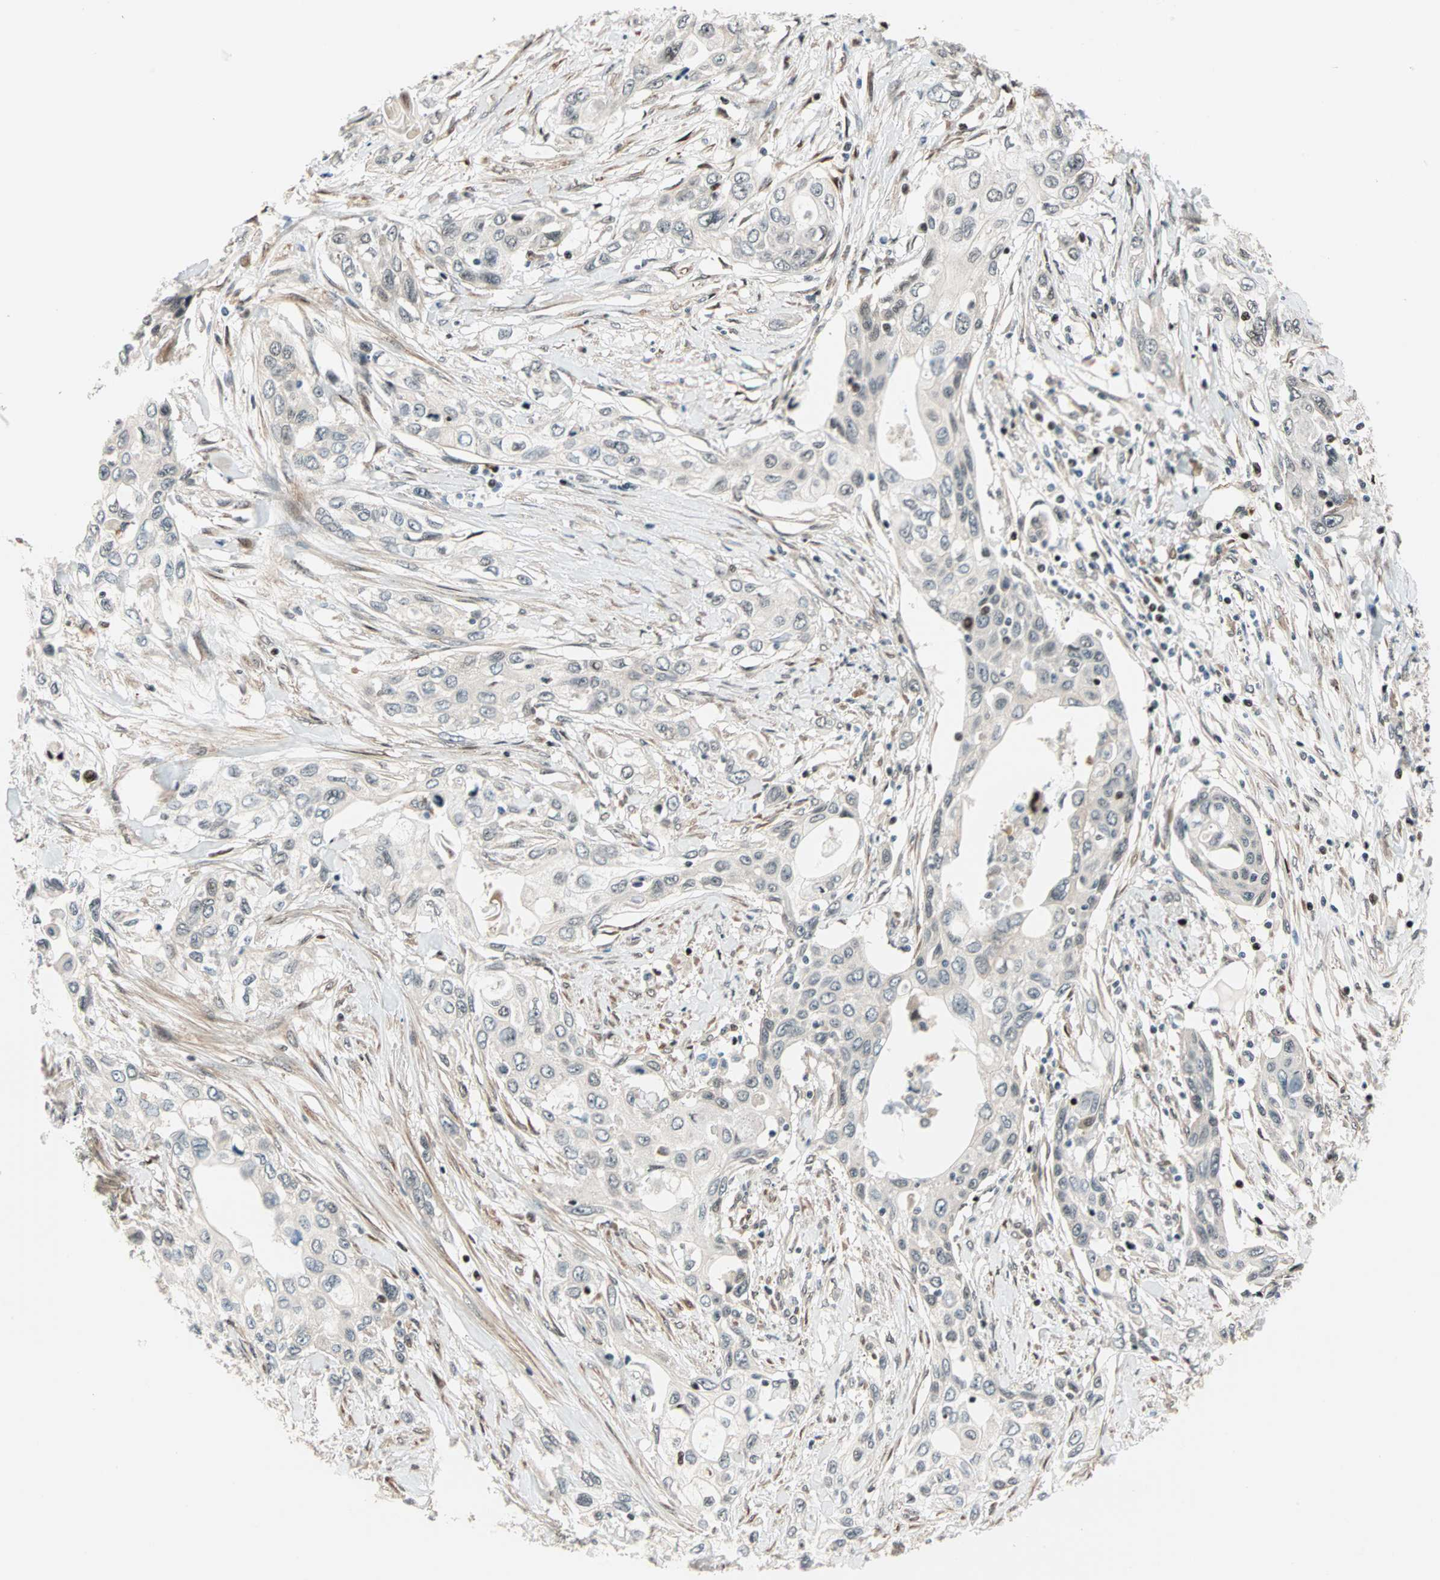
{"staining": {"intensity": "weak", "quantity": "25%-75%", "location": "cytoplasmic/membranous,nuclear"}, "tissue": "pancreatic cancer", "cell_type": "Tumor cells", "image_type": "cancer", "snomed": [{"axis": "morphology", "description": "Adenocarcinoma, NOS"}, {"axis": "topography", "description": "Pancreas"}], "caption": "Protein expression by immunohistochemistry exhibits weak cytoplasmic/membranous and nuclear expression in about 25%-75% of tumor cells in pancreatic adenocarcinoma.", "gene": "HECW1", "patient": {"sex": "female", "age": 70}}